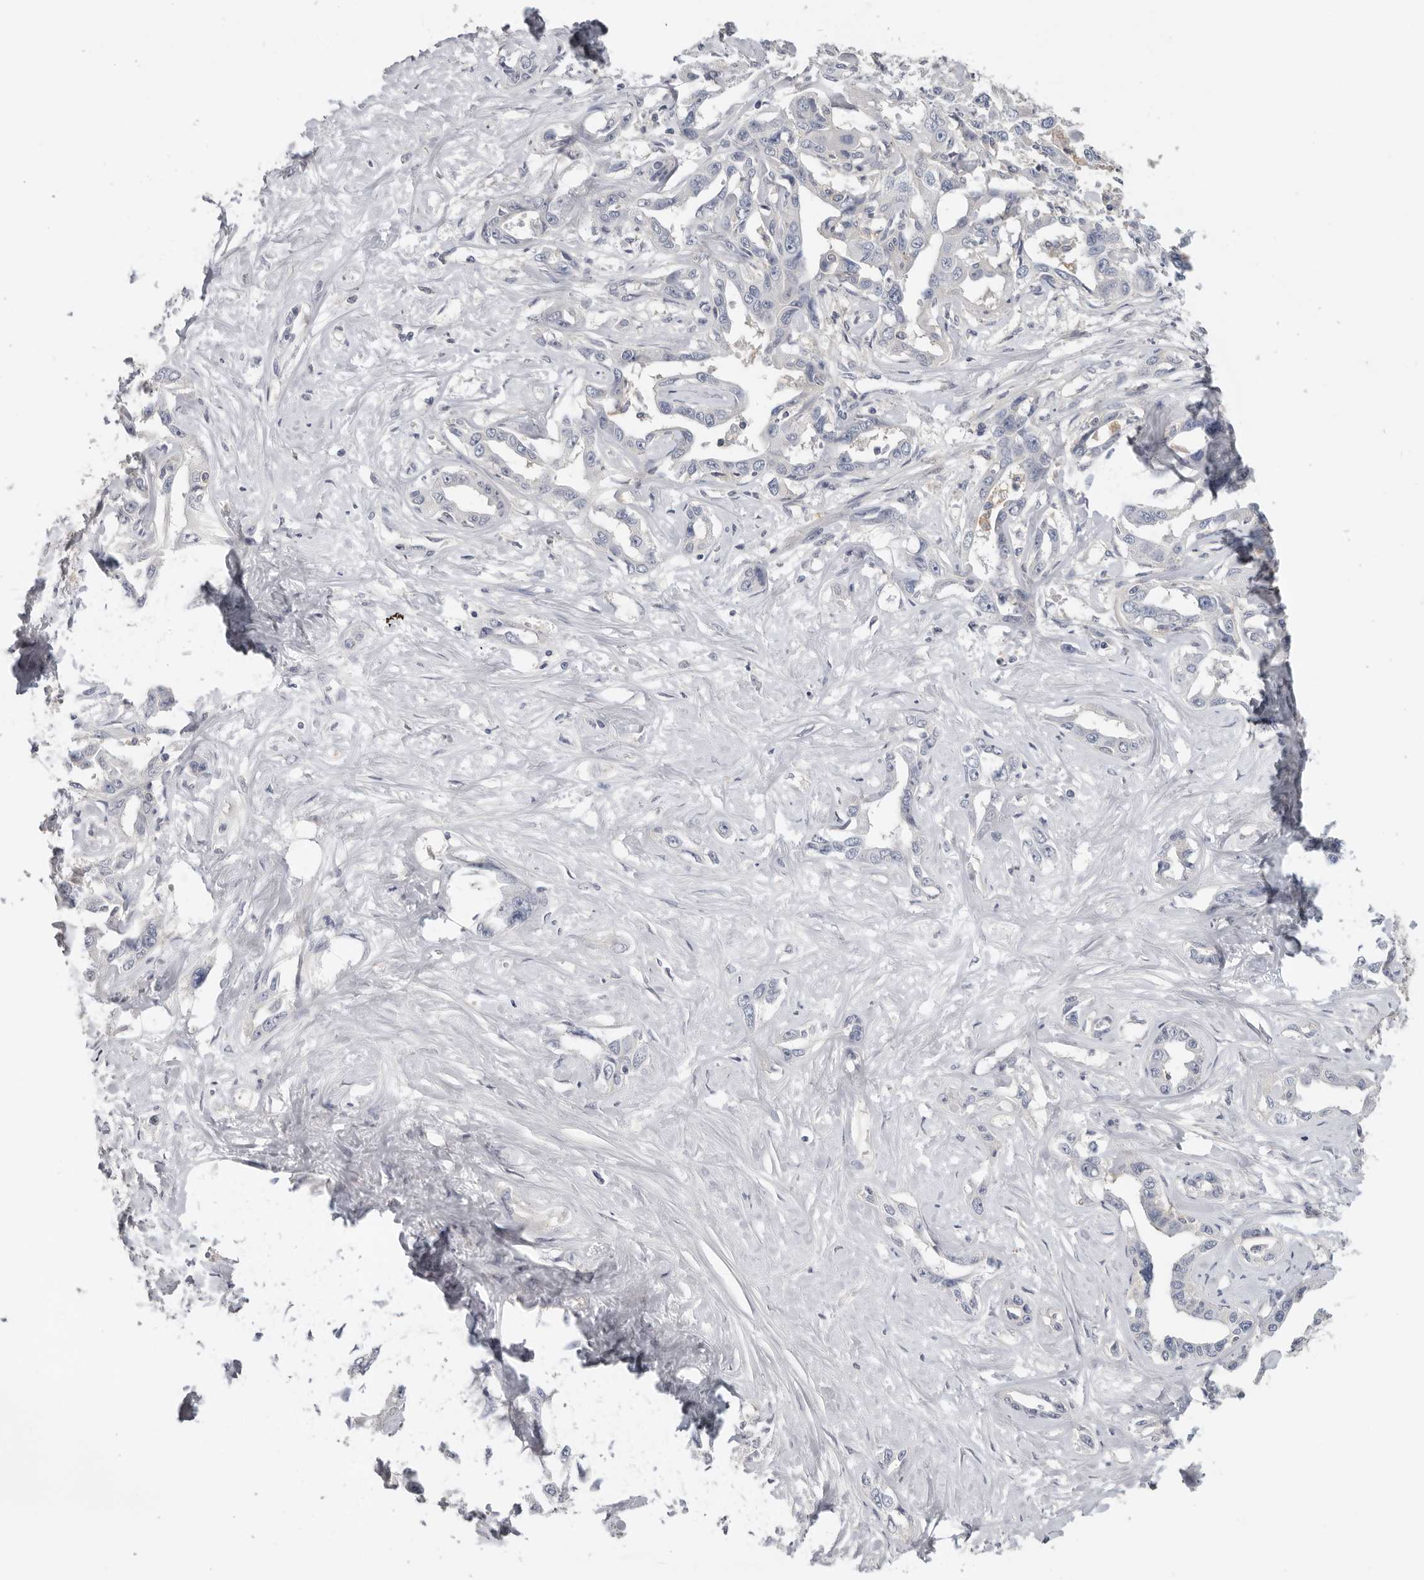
{"staining": {"intensity": "negative", "quantity": "none", "location": "none"}, "tissue": "liver cancer", "cell_type": "Tumor cells", "image_type": "cancer", "snomed": [{"axis": "morphology", "description": "Cholangiocarcinoma"}, {"axis": "topography", "description": "Liver"}], "caption": "Protein analysis of liver cholangiocarcinoma demonstrates no significant positivity in tumor cells.", "gene": "WDTC1", "patient": {"sex": "male", "age": 59}}